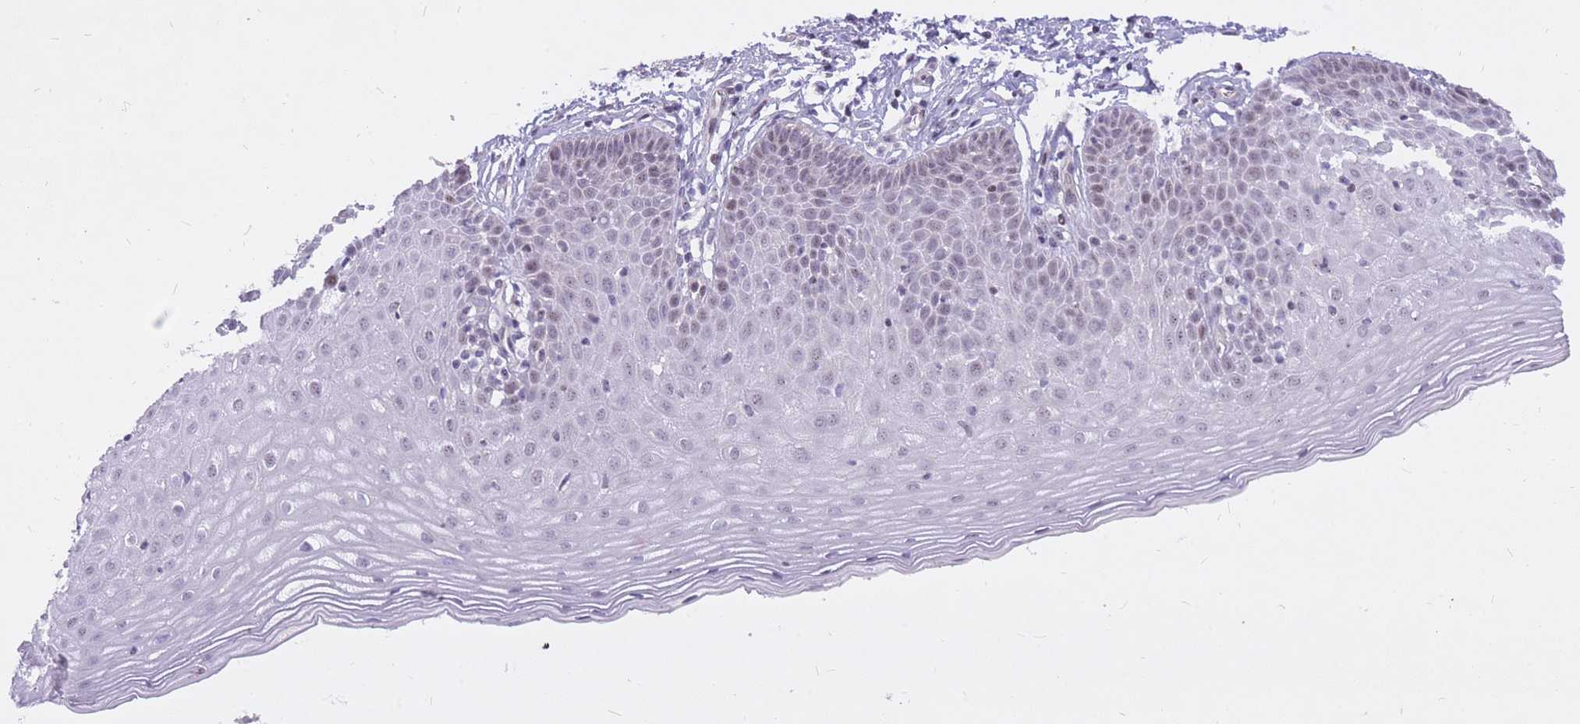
{"staining": {"intensity": "negative", "quantity": "none", "location": "none"}, "tissue": "cervix", "cell_type": "Glandular cells", "image_type": "normal", "snomed": [{"axis": "morphology", "description": "Normal tissue, NOS"}, {"axis": "topography", "description": "Cervix"}], "caption": "Immunohistochemical staining of normal human cervix shows no significant staining in glandular cells.", "gene": "TLE2", "patient": {"sex": "female", "age": 36}}